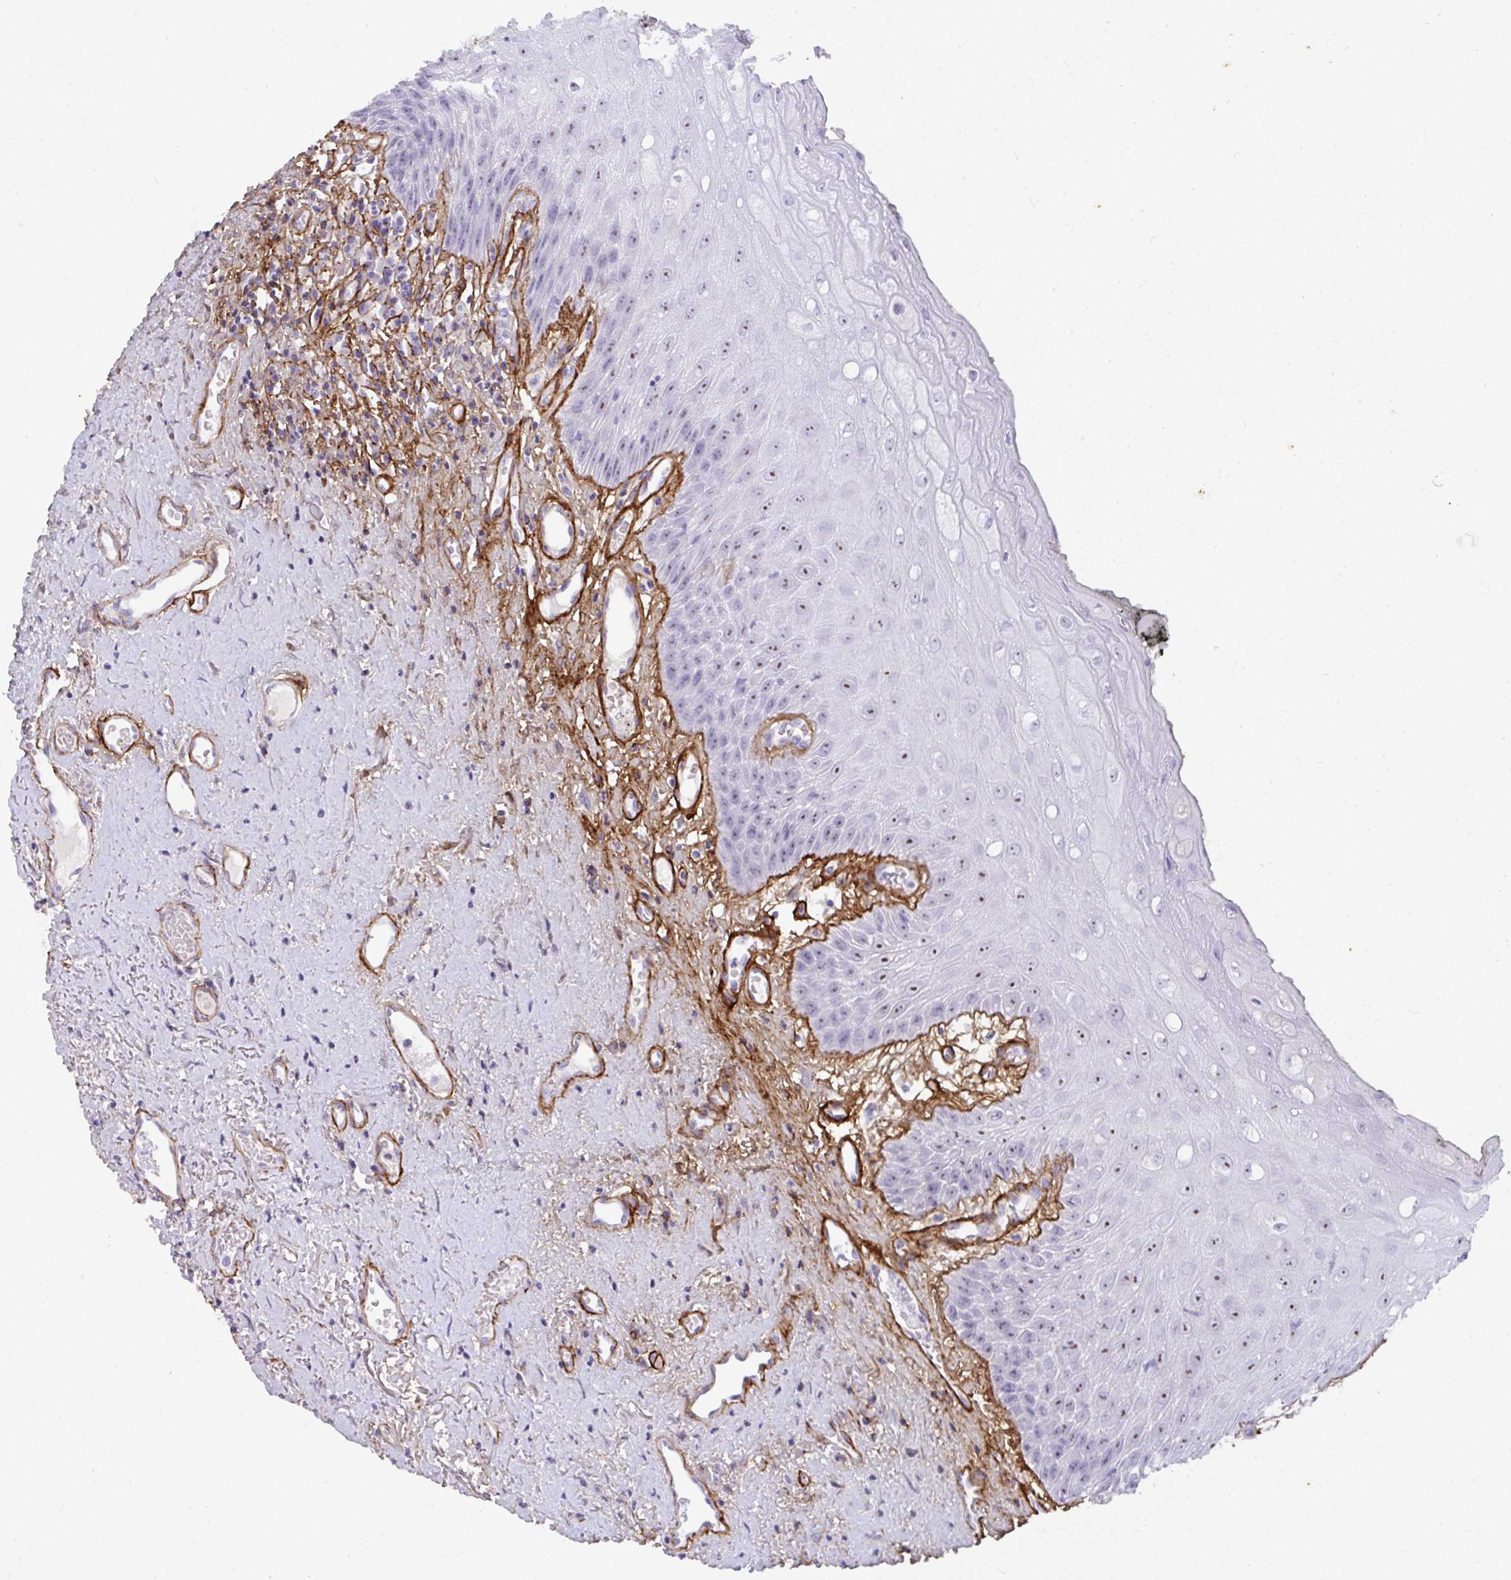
{"staining": {"intensity": "moderate", "quantity": "<25%", "location": "nuclear"}, "tissue": "oral mucosa", "cell_type": "Squamous epithelial cells", "image_type": "normal", "snomed": [{"axis": "morphology", "description": "Normal tissue, NOS"}, {"axis": "morphology", "description": "Squamous cell carcinoma, NOS"}, {"axis": "topography", "description": "Oral tissue"}, {"axis": "topography", "description": "Peripheral nerve tissue"}, {"axis": "topography", "description": "Head-Neck"}], "caption": "Immunohistochemical staining of benign human oral mucosa displays <25% levels of moderate nuclear protein staining in approximately <25% of squamous epithelial cells.", "gene": "LHFPL6", "patient": {"sex": "female", "age": 59}}